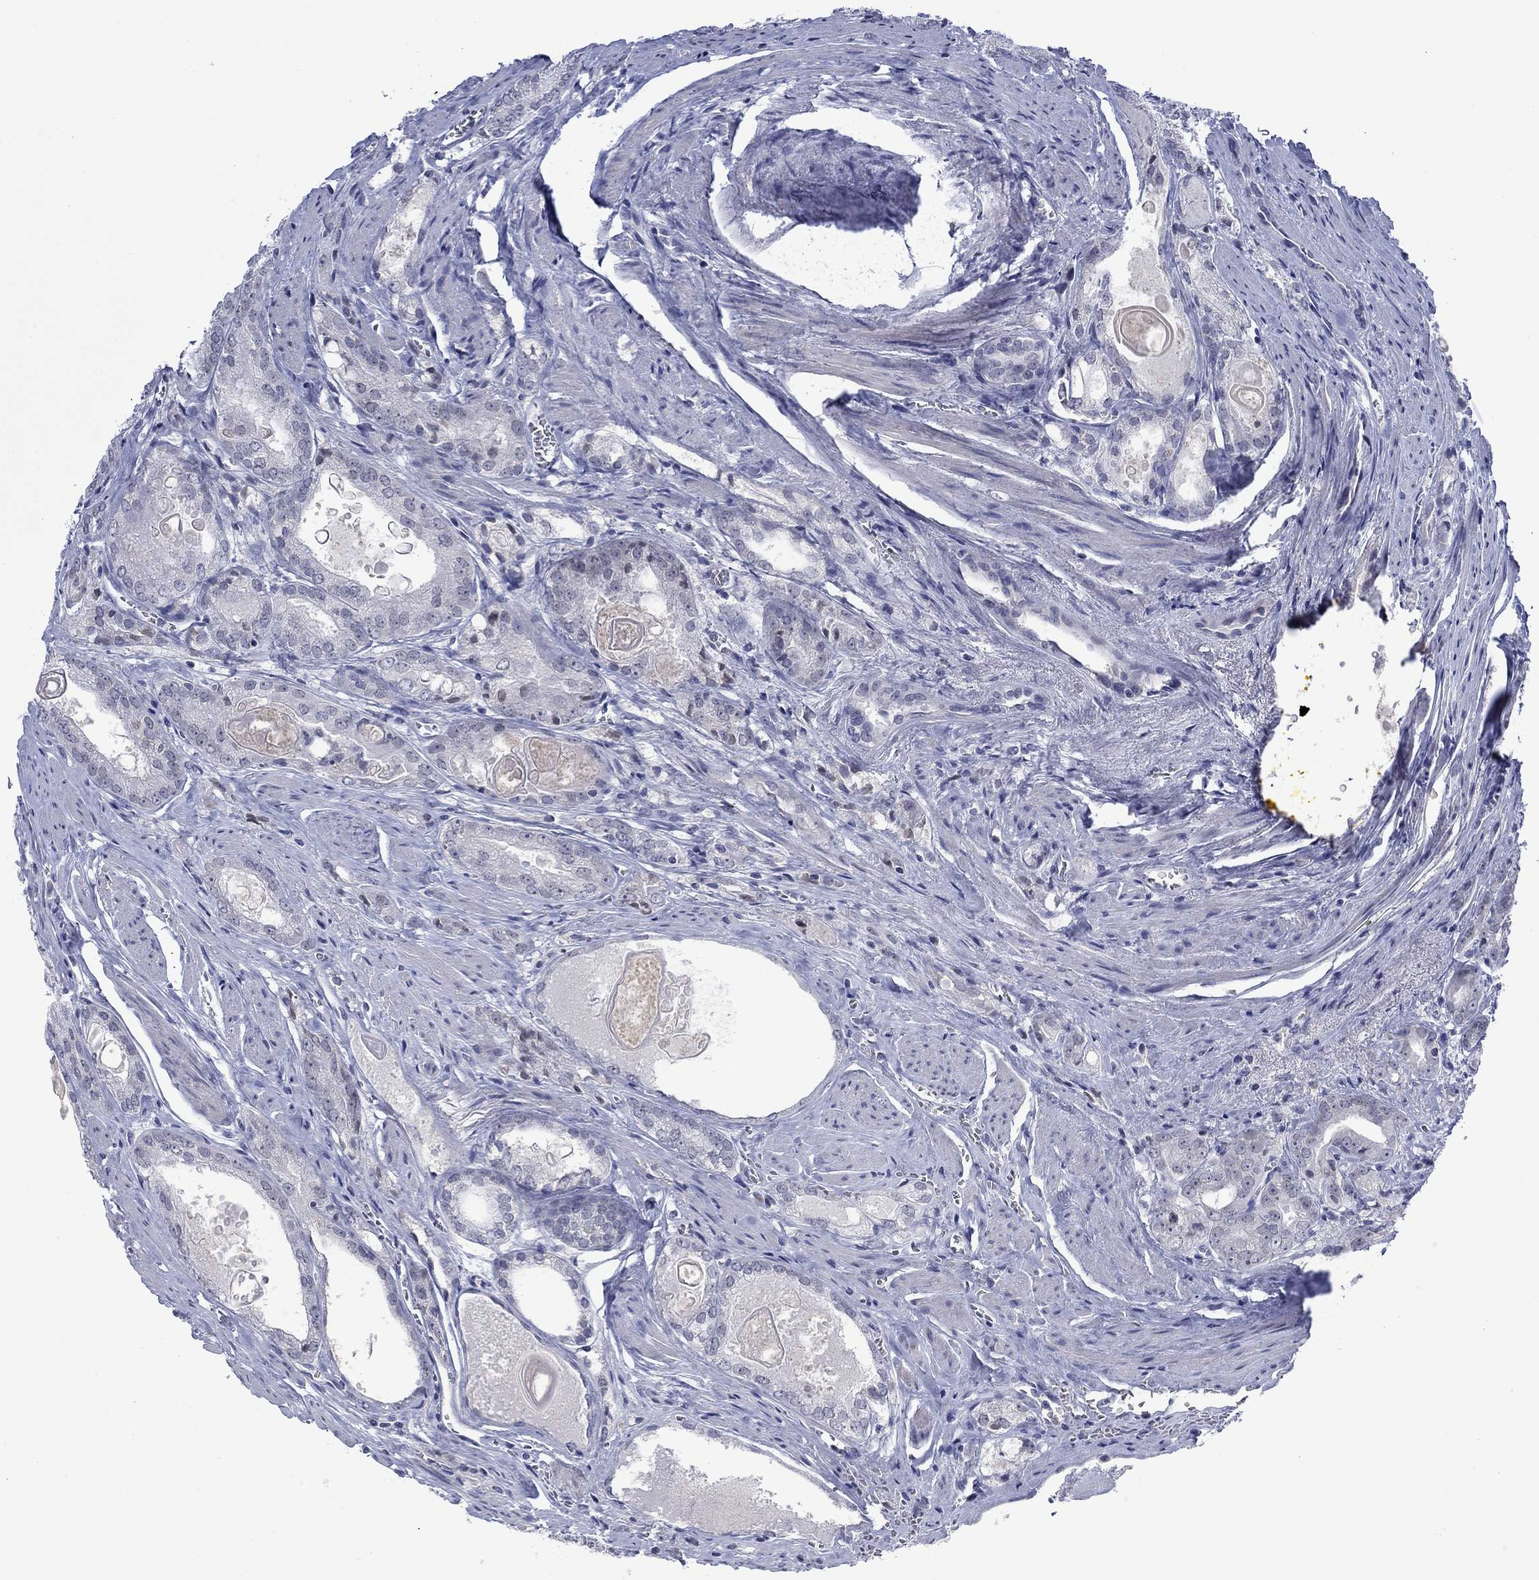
{"staining": {"intensity": "negative", "quantity": "none", "location": "none"}, "tissue": "prostate cancer", "cell_type": "Tumor cells", "image_type": "cancer", "snomed": [{"axis": "morphology", "description": "Adenocarcinoma, NOS"}, {"axis": "morphology", "description": "Adenocarcinoma, High grade"}, {"axis": "topography", "description": "Prostate"}], "caption": "This is a histopathology image of immunohistochemistry (IHC) staining of adenocarcinoma (prostate), which shows no expression in tumor cells. The staining was performed using DAB to visualize the protein expression in brown, while the nuclei were stained in blue with hematoxylin (Magnification: 20x).", "gene": "NSMF", "patient": {"sex": "male", "age": 70}}